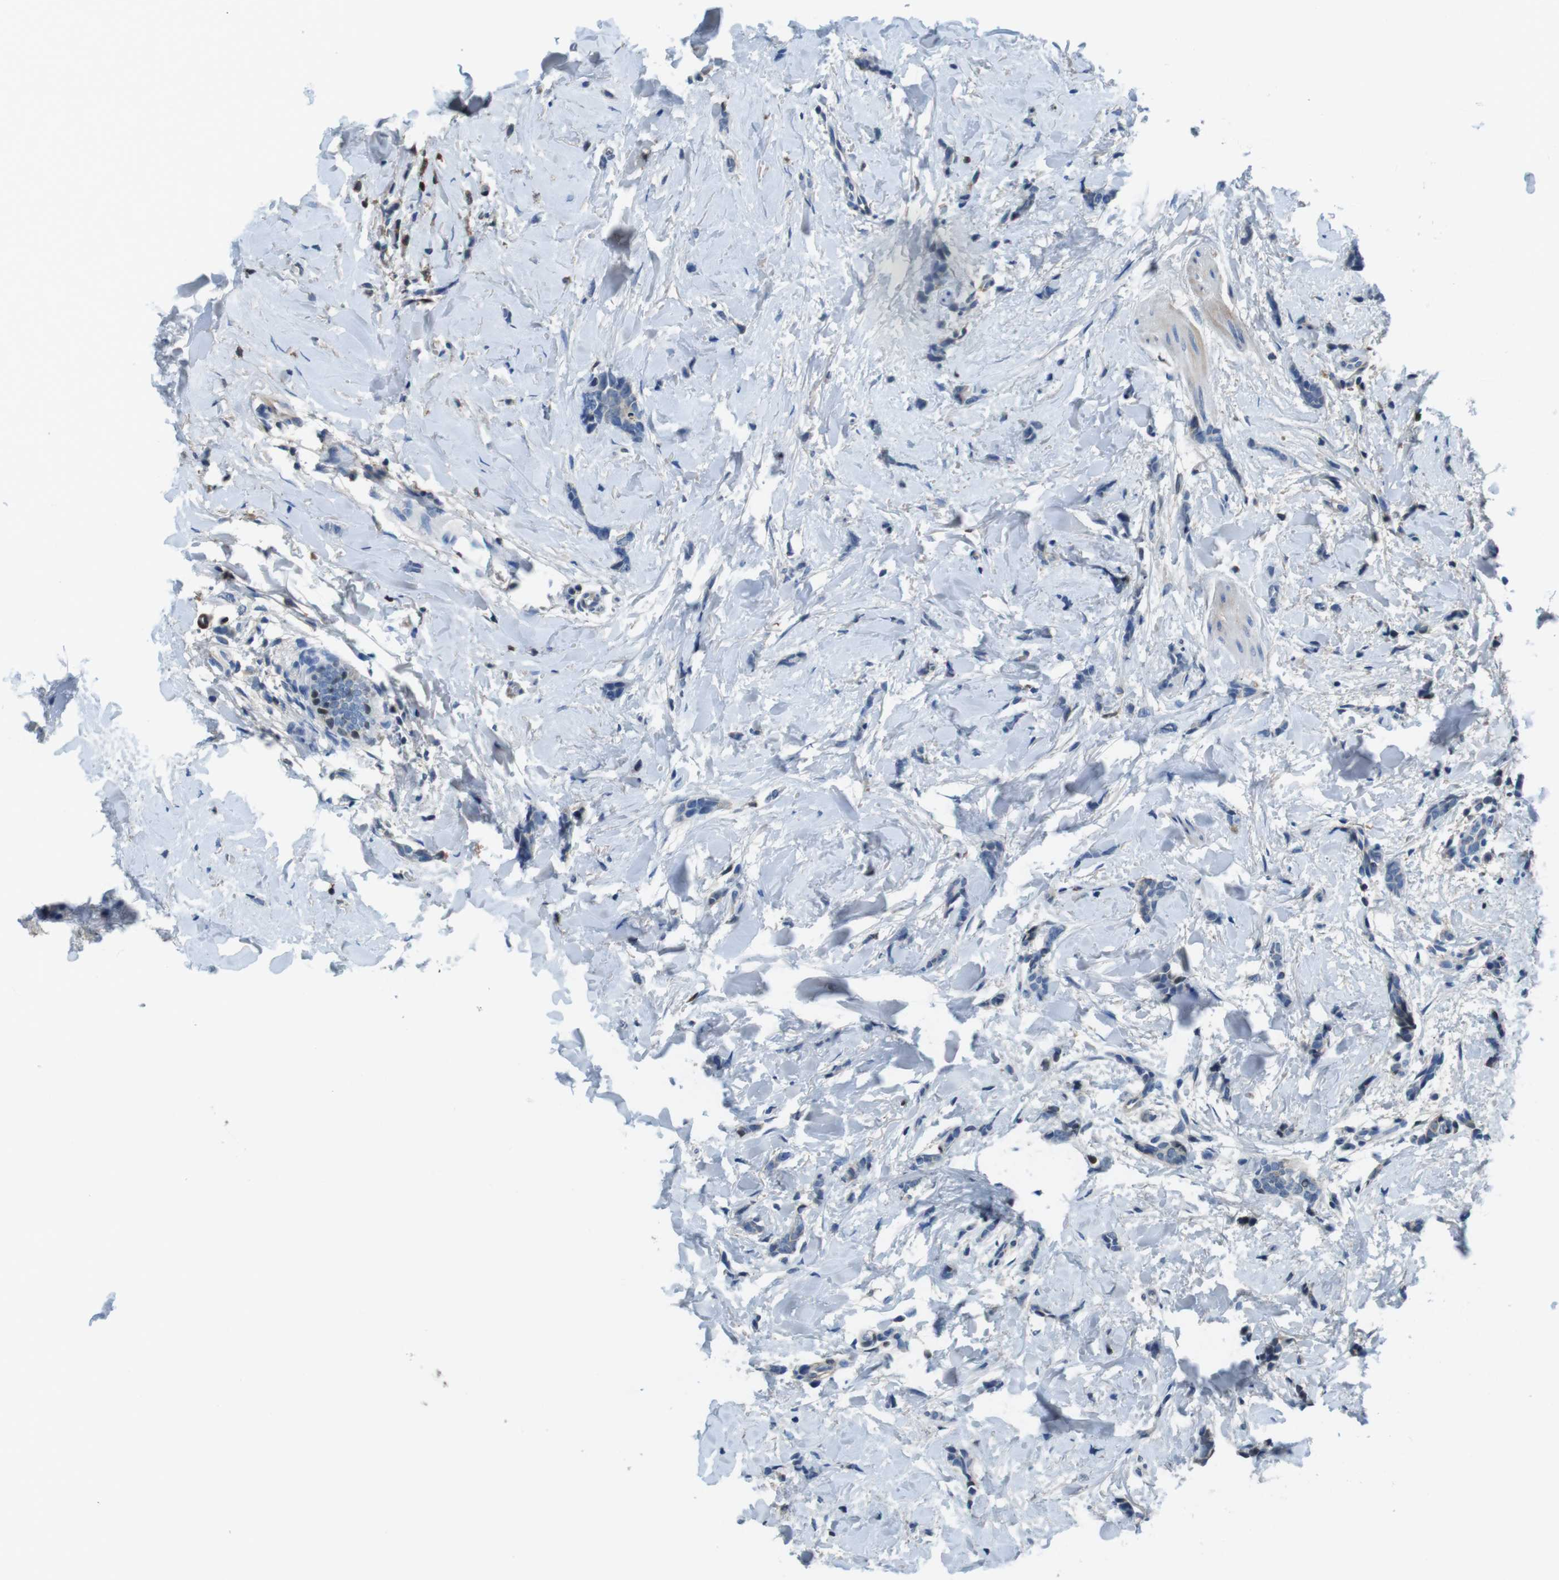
{"staining": {"intensity": "negative", "quantity": "none", "location": "none"}, "tissue": "breast cancer", "cell_type": "Tumor cells", "image_type": "cancer", "snomed": [{"axis": "morphology", "description": "Lobular carcinoma"}, {"axis": "topography", "description": "Skin"}, {"axis": "topography", "description": "Breast"}], "caption": "Breast cancer (lobular carcinoma) was stained to show a protein in brown. There is no significant positivity in tumor cells.", "gene": "TMPRSS15", "patient": {"sex": "female", "age": 46}}